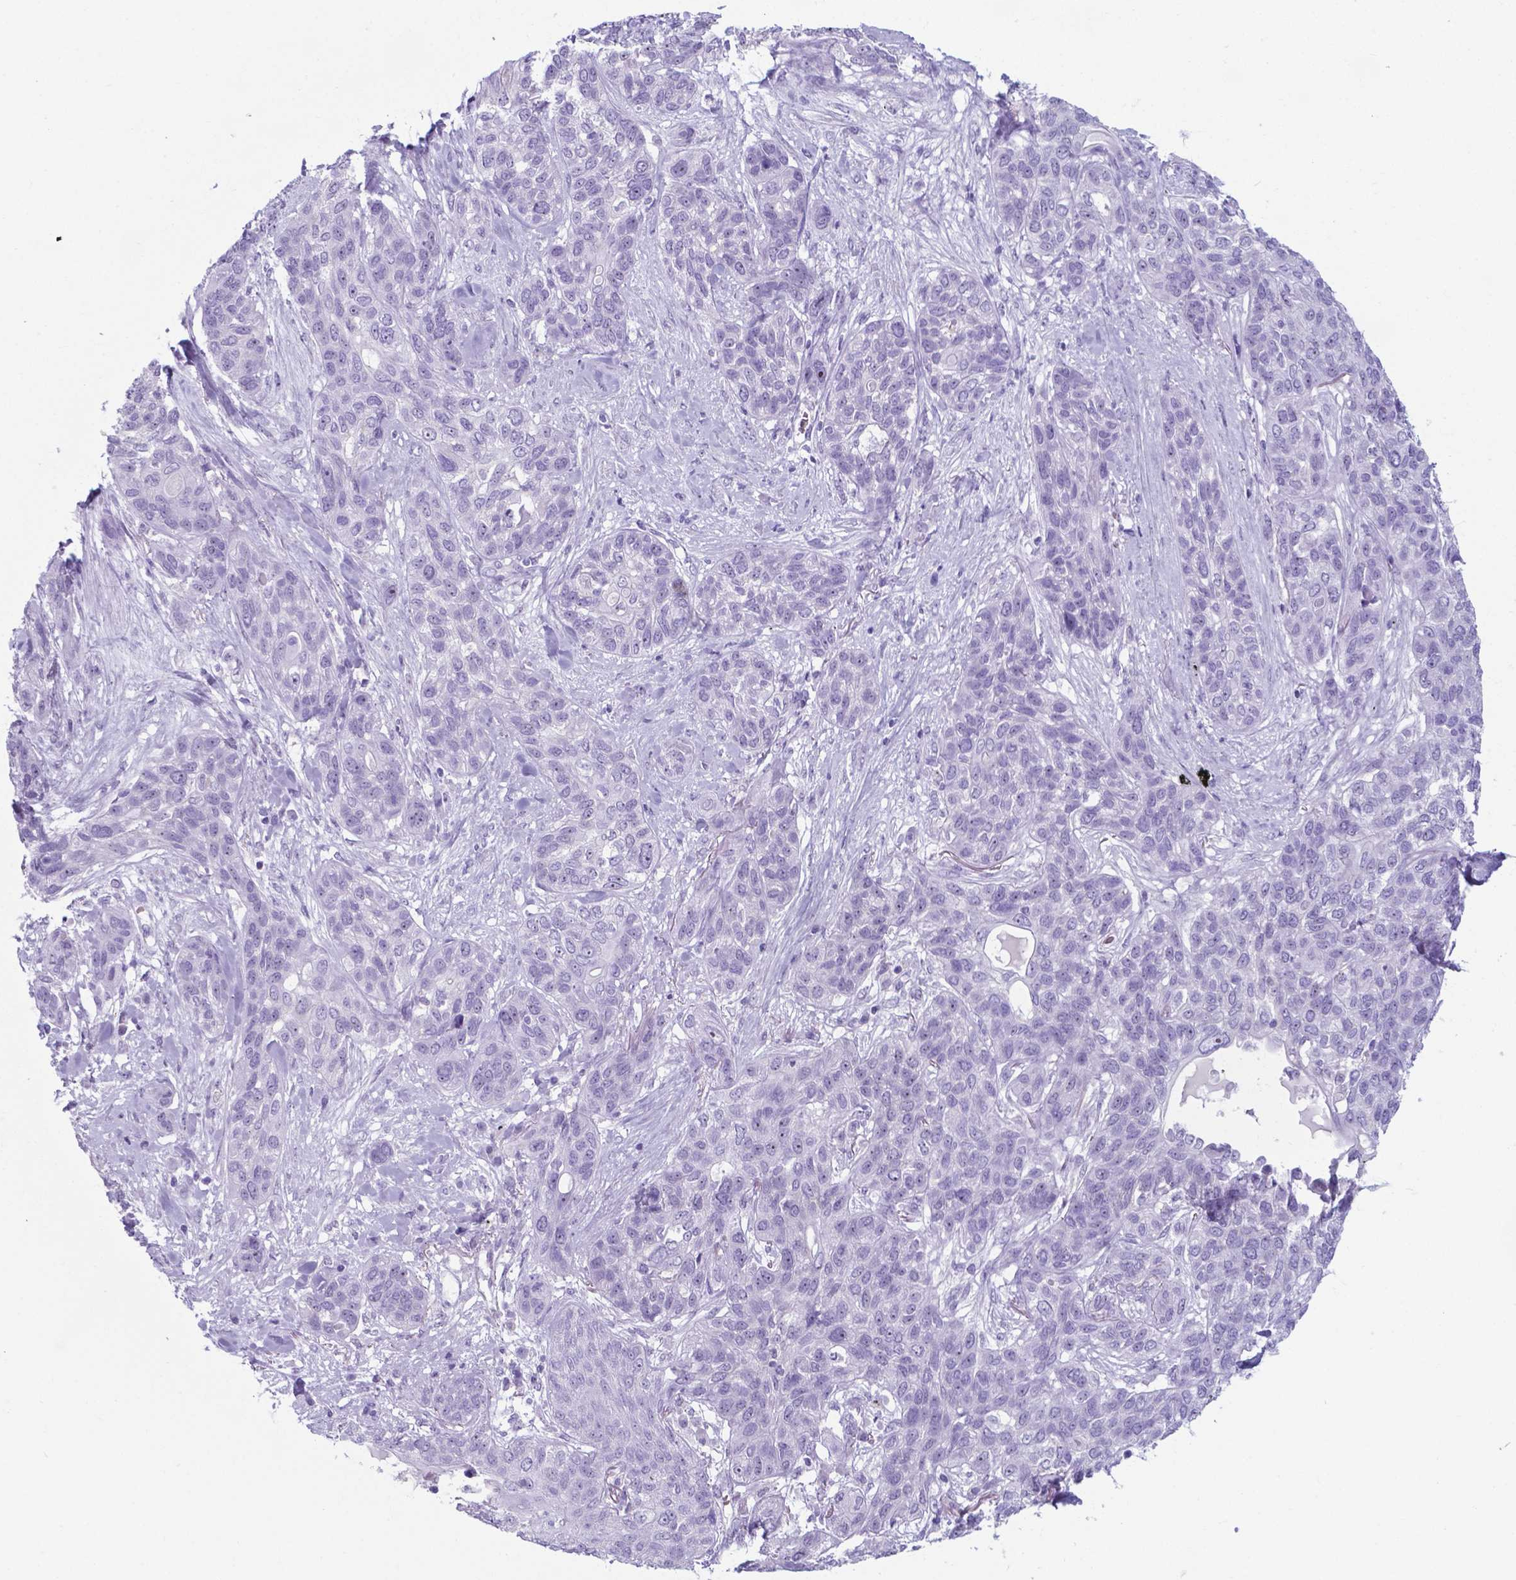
{"staining": {"intensity": "negative", "quantity": "none", "location": "none"}, "tissue": "lung cancer", "cell_type": "Tumor cells", "image_type": "cancer", "snomed": [{"axis": "morphology", "description": "Squamous cell carcinoma, NOS"}, {"axis": "topography", "description": "Lung"}], "caption": "Protein analysis of lung squamous cell carcinoma demonstrates no significant staining in tumor cells.", "gene": "AP5B1", "patient": {"sex": "female", "age": 70}}